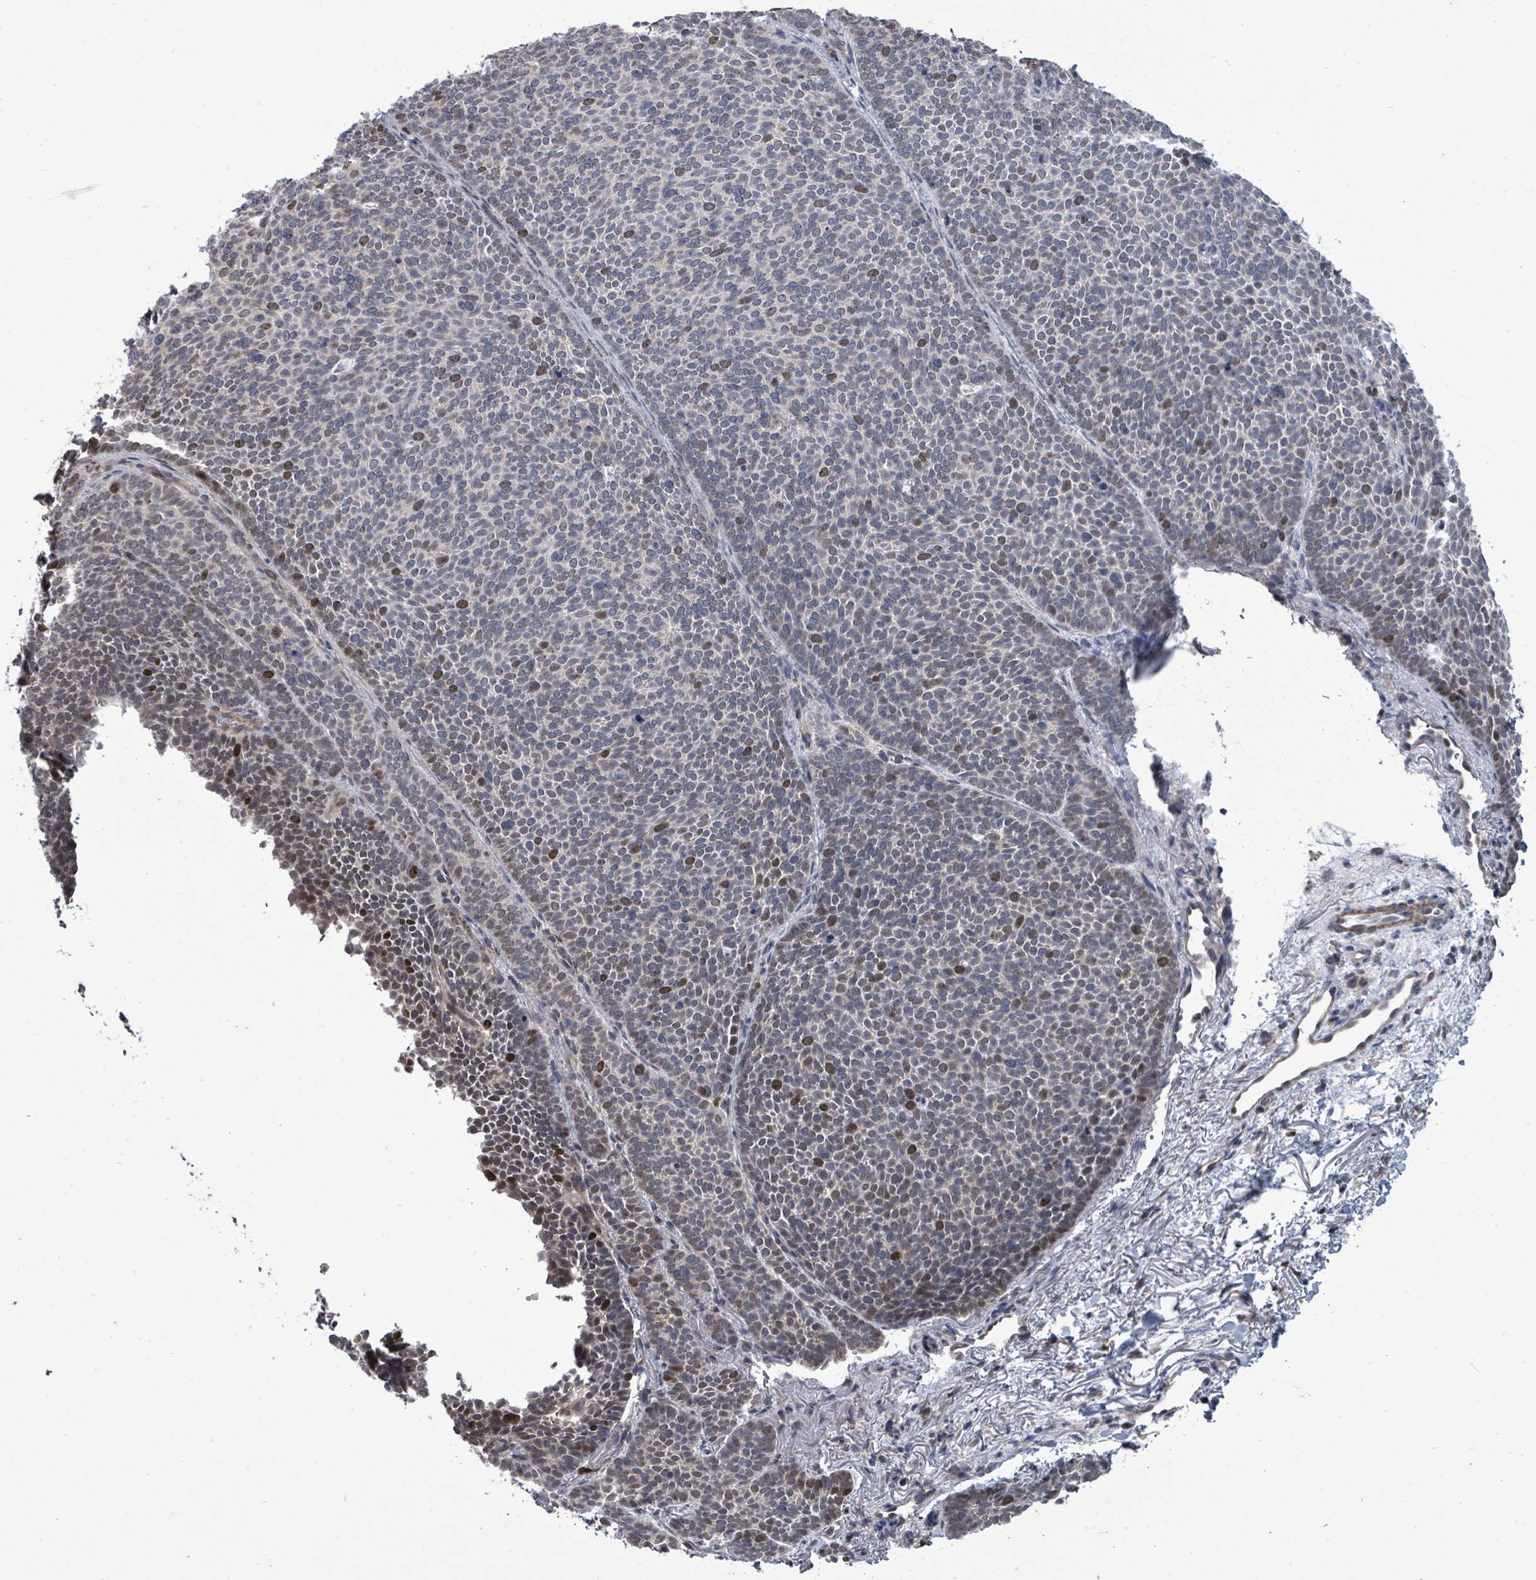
{"staining": {"intensity": "moderate", "quantity": "<25%", "location": "nuclear"}, "tissue": "skin cancer", "cell_type": "Tumor cells", "image_type": "cancer", "snomed": [{"axis": "morphology", "description": "Basal cell carcinoma"}, {"axis": "topography", "description": "Skin"}], "caption": "Immunohistochemical staining of human skin cancer (basal cell carcinoma) shows low levels of moderate nuclear expression in approximately <25% of tumor cells.", "gene": "PAPSS1", "patient": {"sex": "female", "age": 77}}